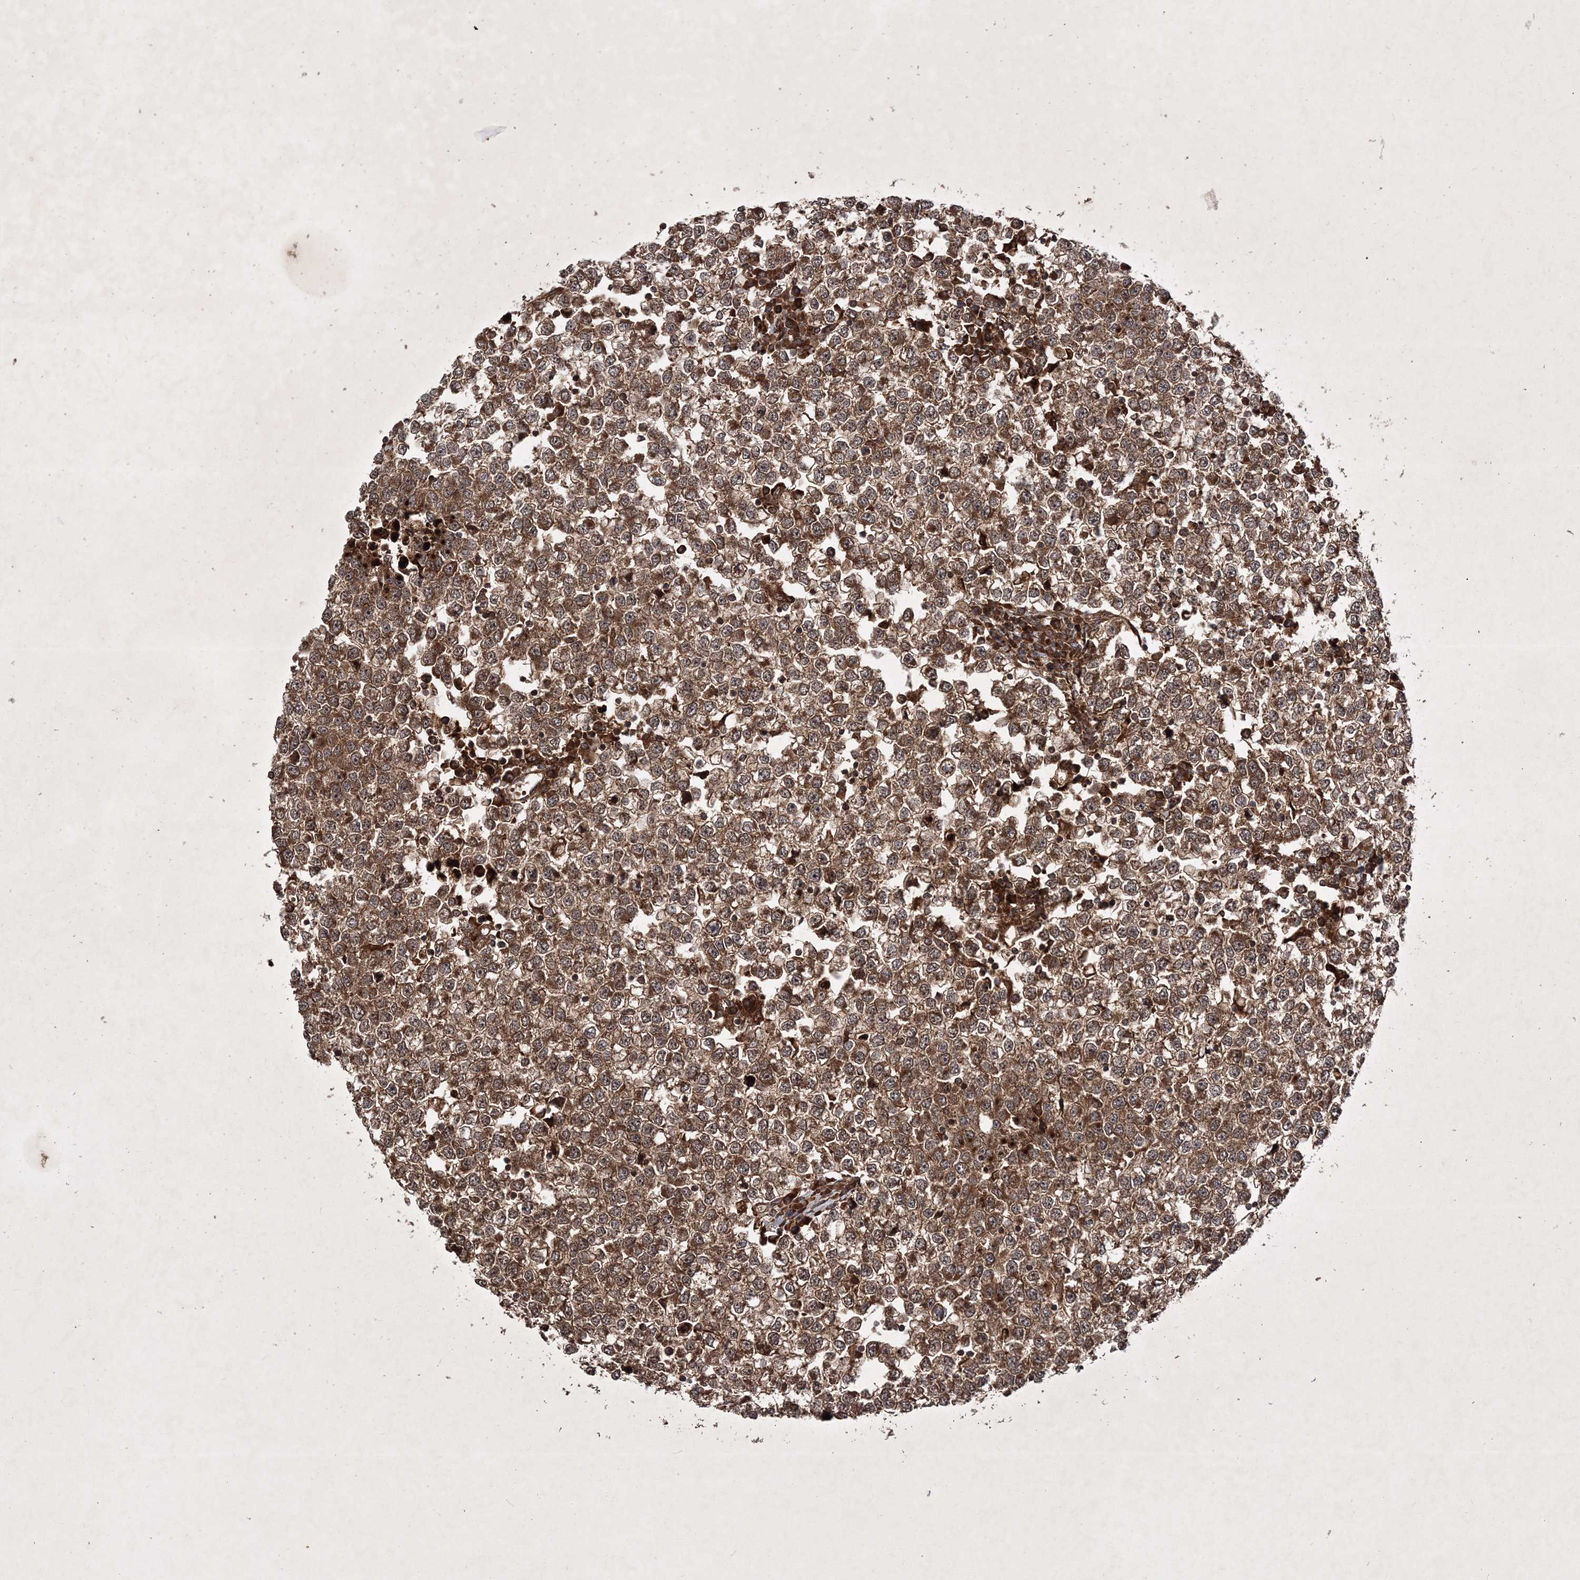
{"staining": {"intensity": "moderate", "quantity": ">75%", "location": "cytoplasmic/membranous"}, "tissue": "testis cancer", "cell_type": "Tumor cells", "image_type": "cancer", "snomed": [{"axis": "morphology", "description": "Seminoma, NOS"}, {"axis": "topography", "description": "Testis"}], "caption": "IHC of testis cancer shows medium levels of moderate cytoplasmic/membranous positivity in approximately >75% of tumor cells.", "gene": "DNAJC13", "patient": {"sex": "male", "age": 65}}